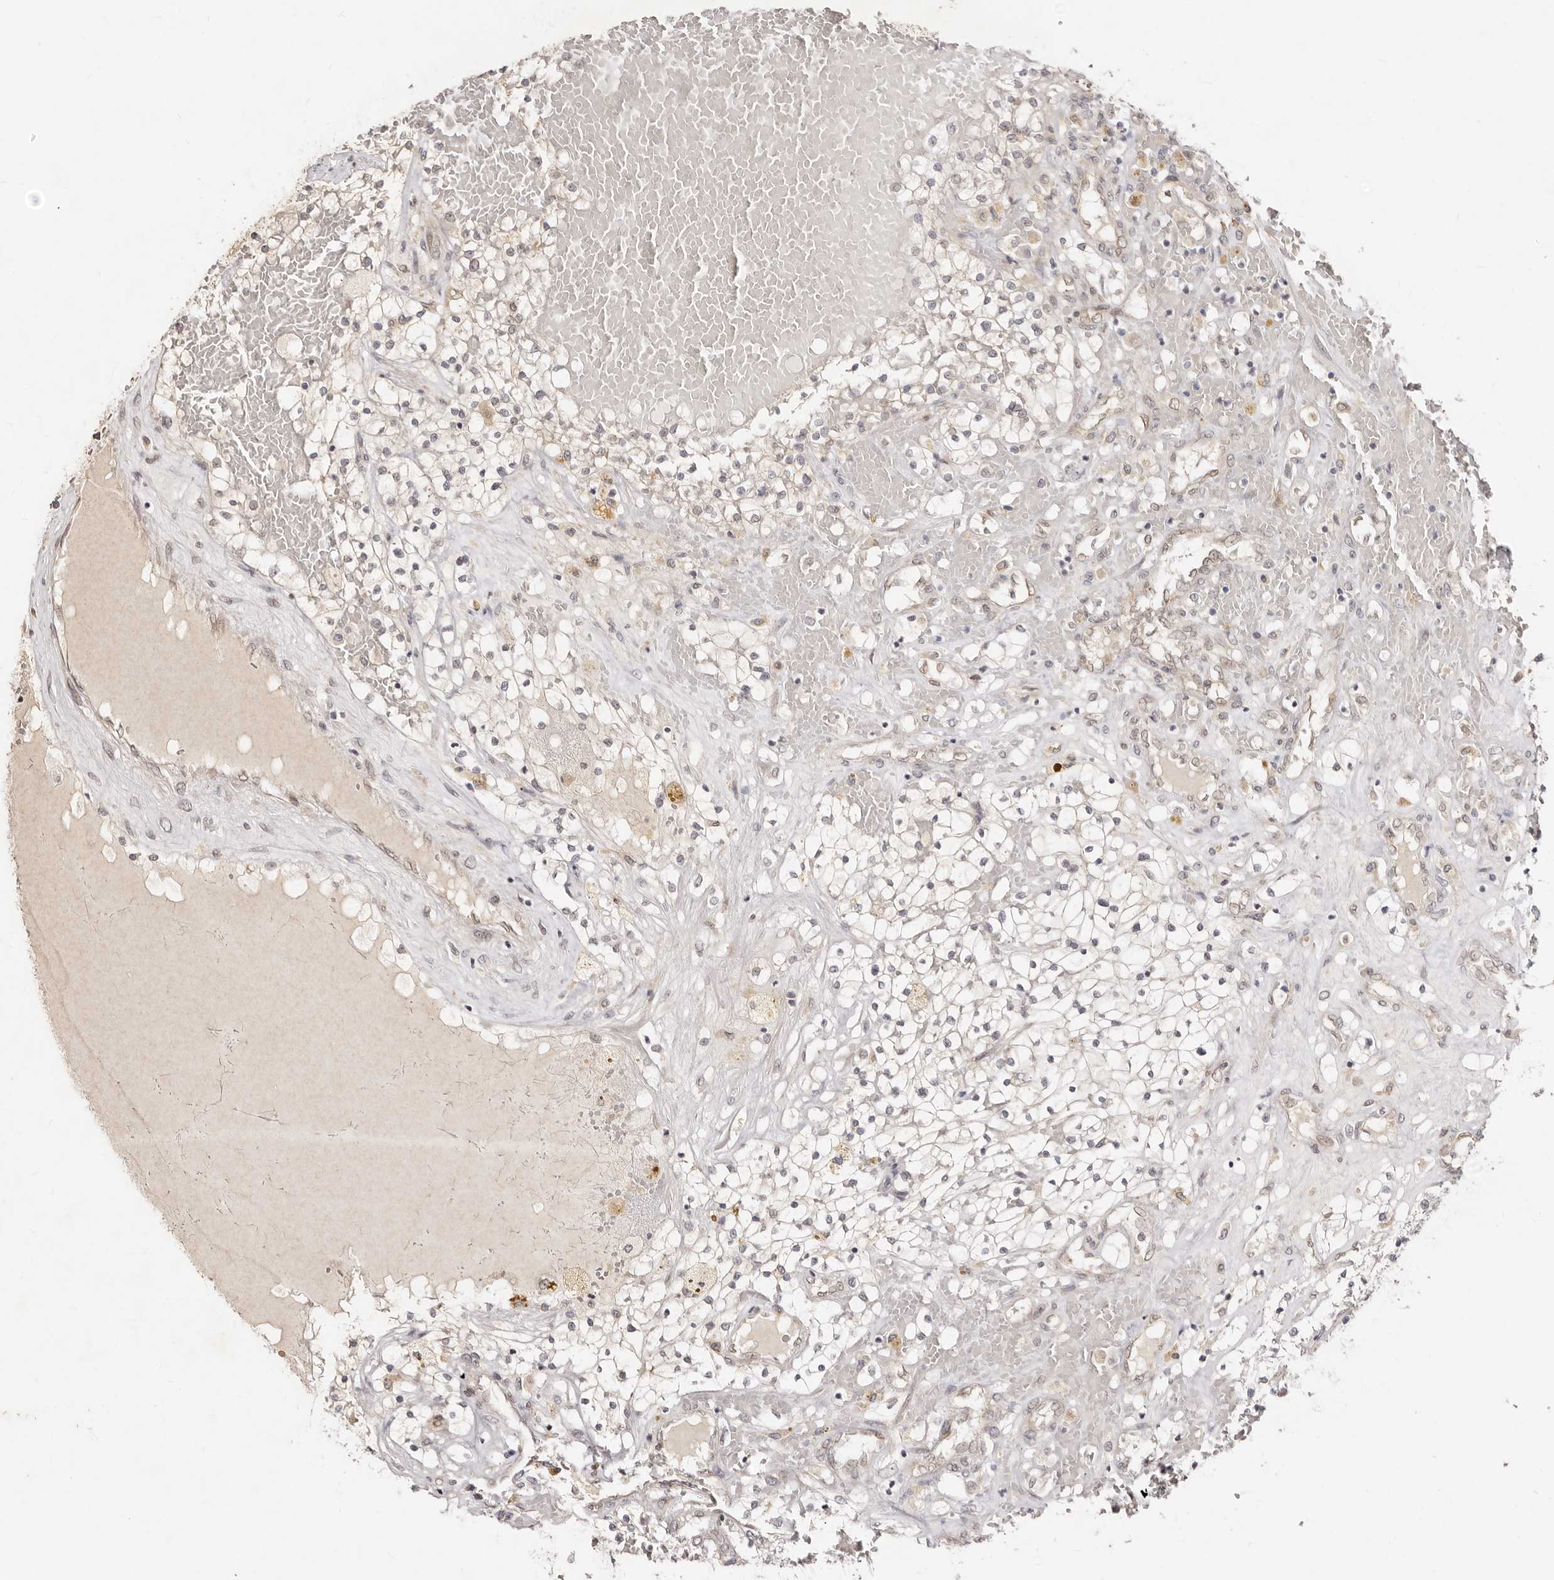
{"staining": {"intensity": "negative", "quantity": "none", "location": "none"}, "tissue": "renal cancer", "cell_type": "Tumor cells", "image_type": "cancer", "snomed": [{"axis": "morphology", "description": "Normal tissue, NOS"}, {"axis": "morphology", "description": "Adenocarcinoma, NOS"}, {"axis": "topography", "description": "Kidney"}], "caption": "Tumor cells show no significant expression in renal adenocarcinoma. (Immunohistochemistry (ihc), brightfield microscopy, high magnification).", "gene": "LCORL", "patient": {"sex": "male", "age": 68}}